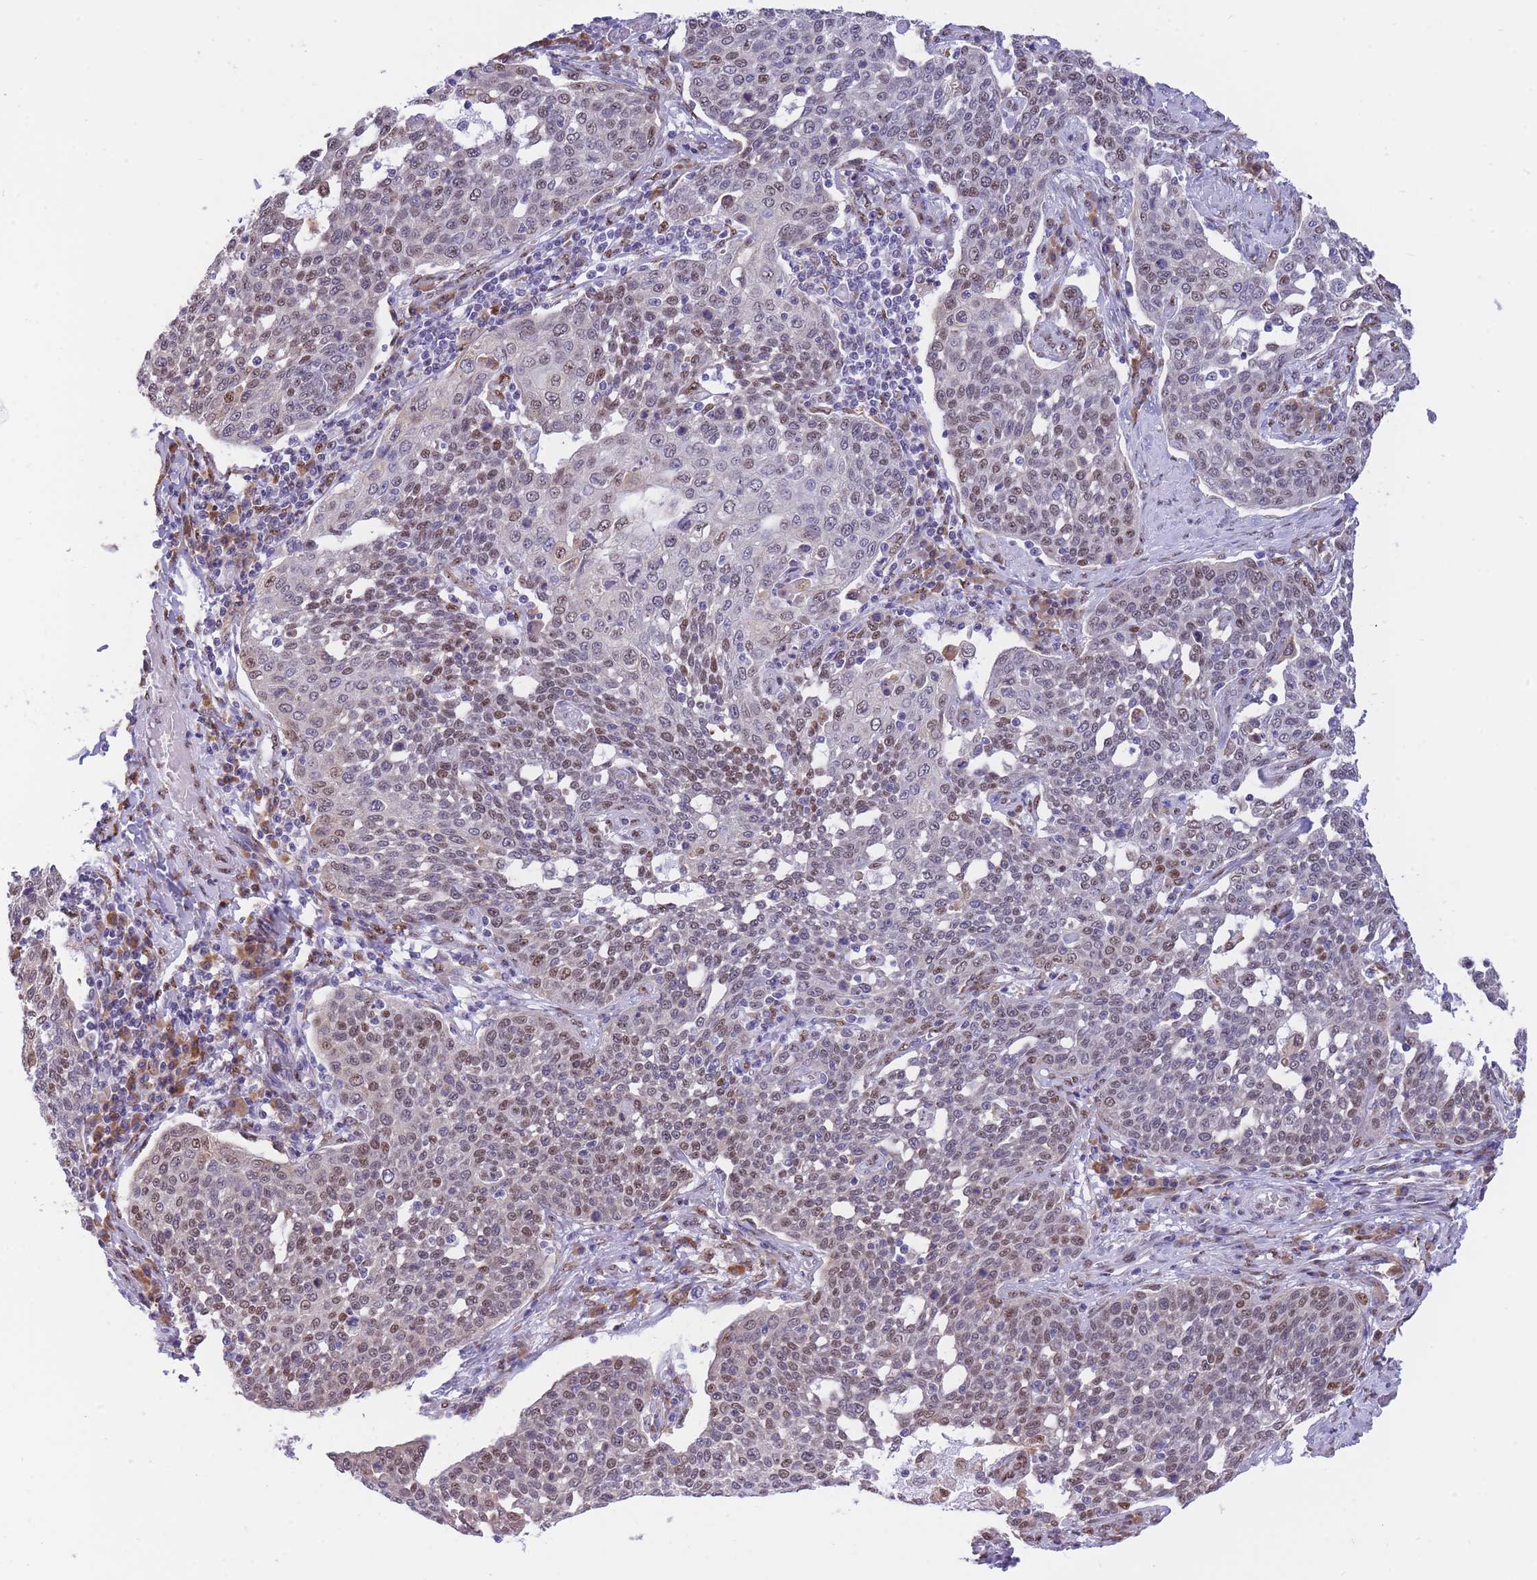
{"staining": {"intensity": "moderate", "quantity": "<25%", "location": "nuclear"}, "tissue": "cervical cancer", "cell_type": "Tumor cells", "image_type": "cancer", "snomed": [{"axis": "morphology", "description": "Squamous cell carcinoma, NOS"}, {"axis": "topography", "description": "Cervix"}], "caption": "Cervical squamous cell carcinoma tissue exhibits moderate nuclear staining in approximately <25% of tumor cells, visualized by immunohistochemistry. (IHC, brightfield microscopy, high magnification).", "gene": "FAM153A", "patient": {"sex": "female", "age": 34}}